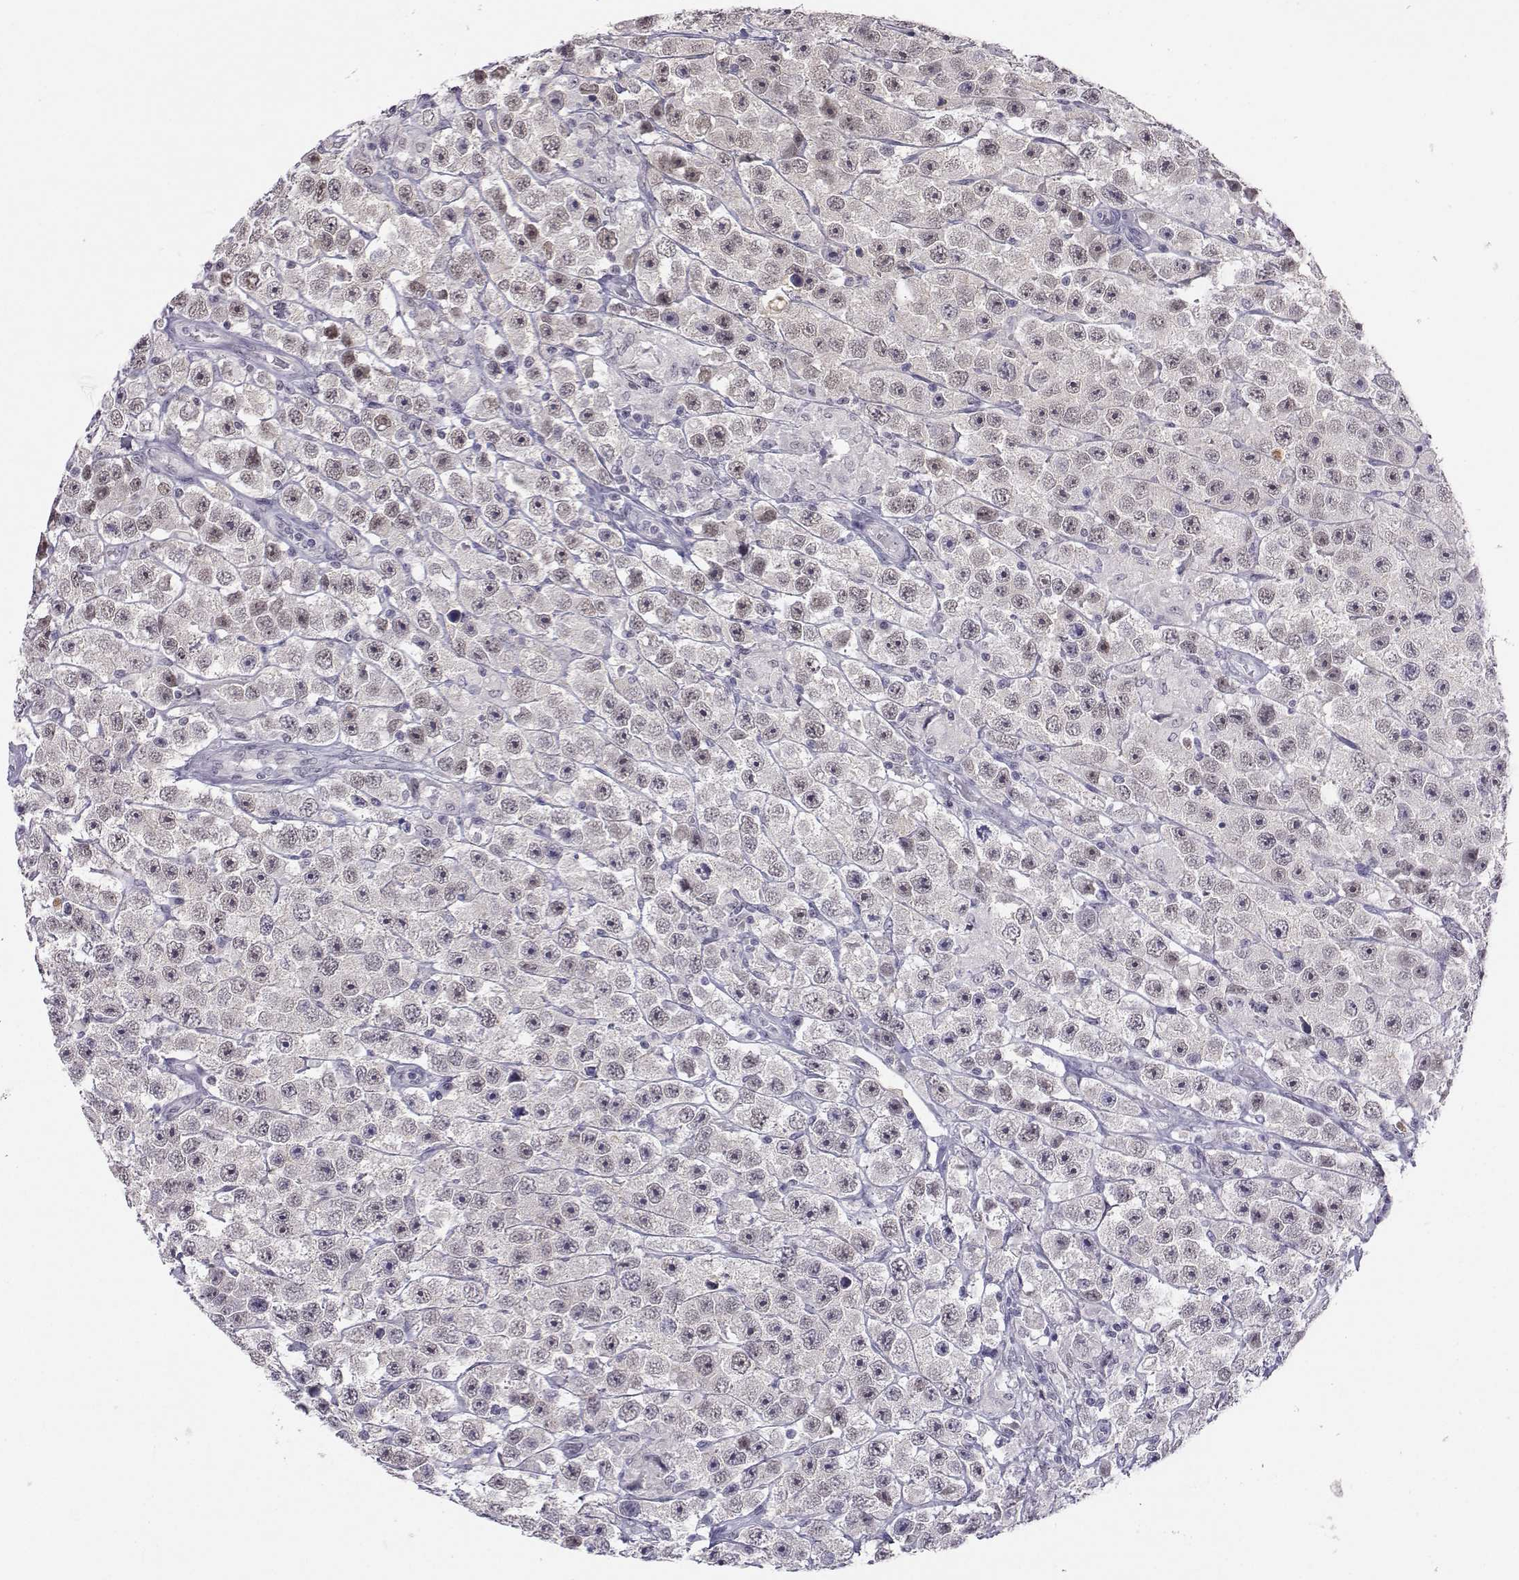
{"staining": {"intensity": "negative", "quantity": "none", "location": "none"}, "tissue": "testis cancer", "cell_type": "Tumor cells", "image_type": "cancer", "snomed": [{"axis": "morphology", "description": "Seminoma, NOS"}, {"axis": "topography", "description": "Testis"}], "caption": "Seminoma (testis) was stained to show a protein in brown. There is no significant positivity in tumor cells. The staining is performed using DAB brown chromogen with nuclei counter-stained in using hematoxylin.", "gene": "MED26", "patient": {"sex": "male", "age": 45}}